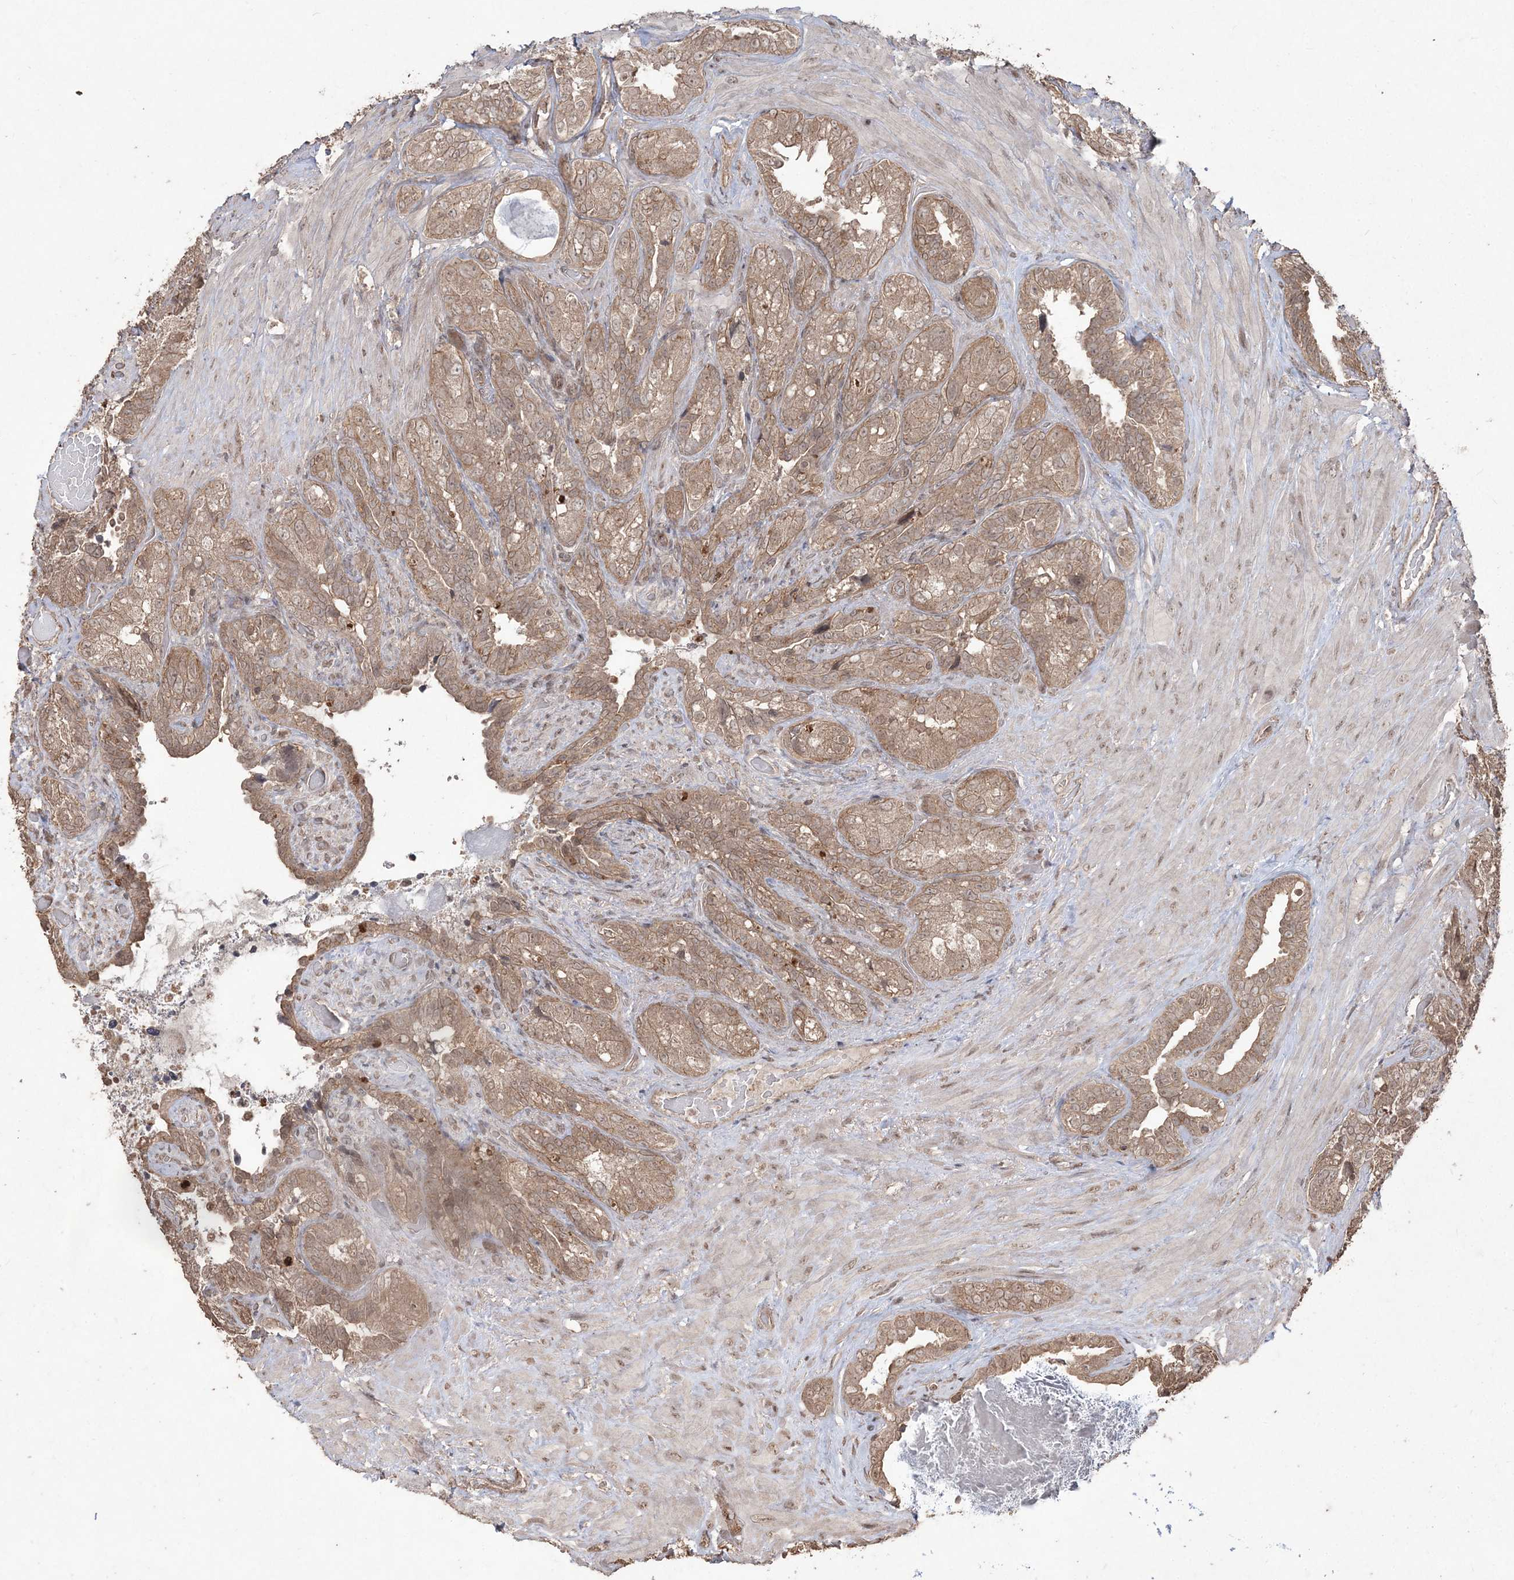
{"staining": {"intensity": "moderate", "quantity": ">75%", "location": "cytoplasmic/membranous,nuclear"}, "tissue": "seminal vesicle", "cell_type": "Glandular cells", "image_type": "normal", "snomed": [{"axis": "morphology", "description": "Normal tissue, NOS"}, {"axis": "topography", "description": "Seminal veicle"}, {"axis": "topography", "description": "Peripheral nerve tissue"}], "caption": "Protein staining of unremarkable seminal vesicle exhibits moderate cytoplasmic/membranous,nuclear staining in about >75% of glandular cells.", "gene": "EHHADH", "patient": {"sex": "male", "age": 67}}